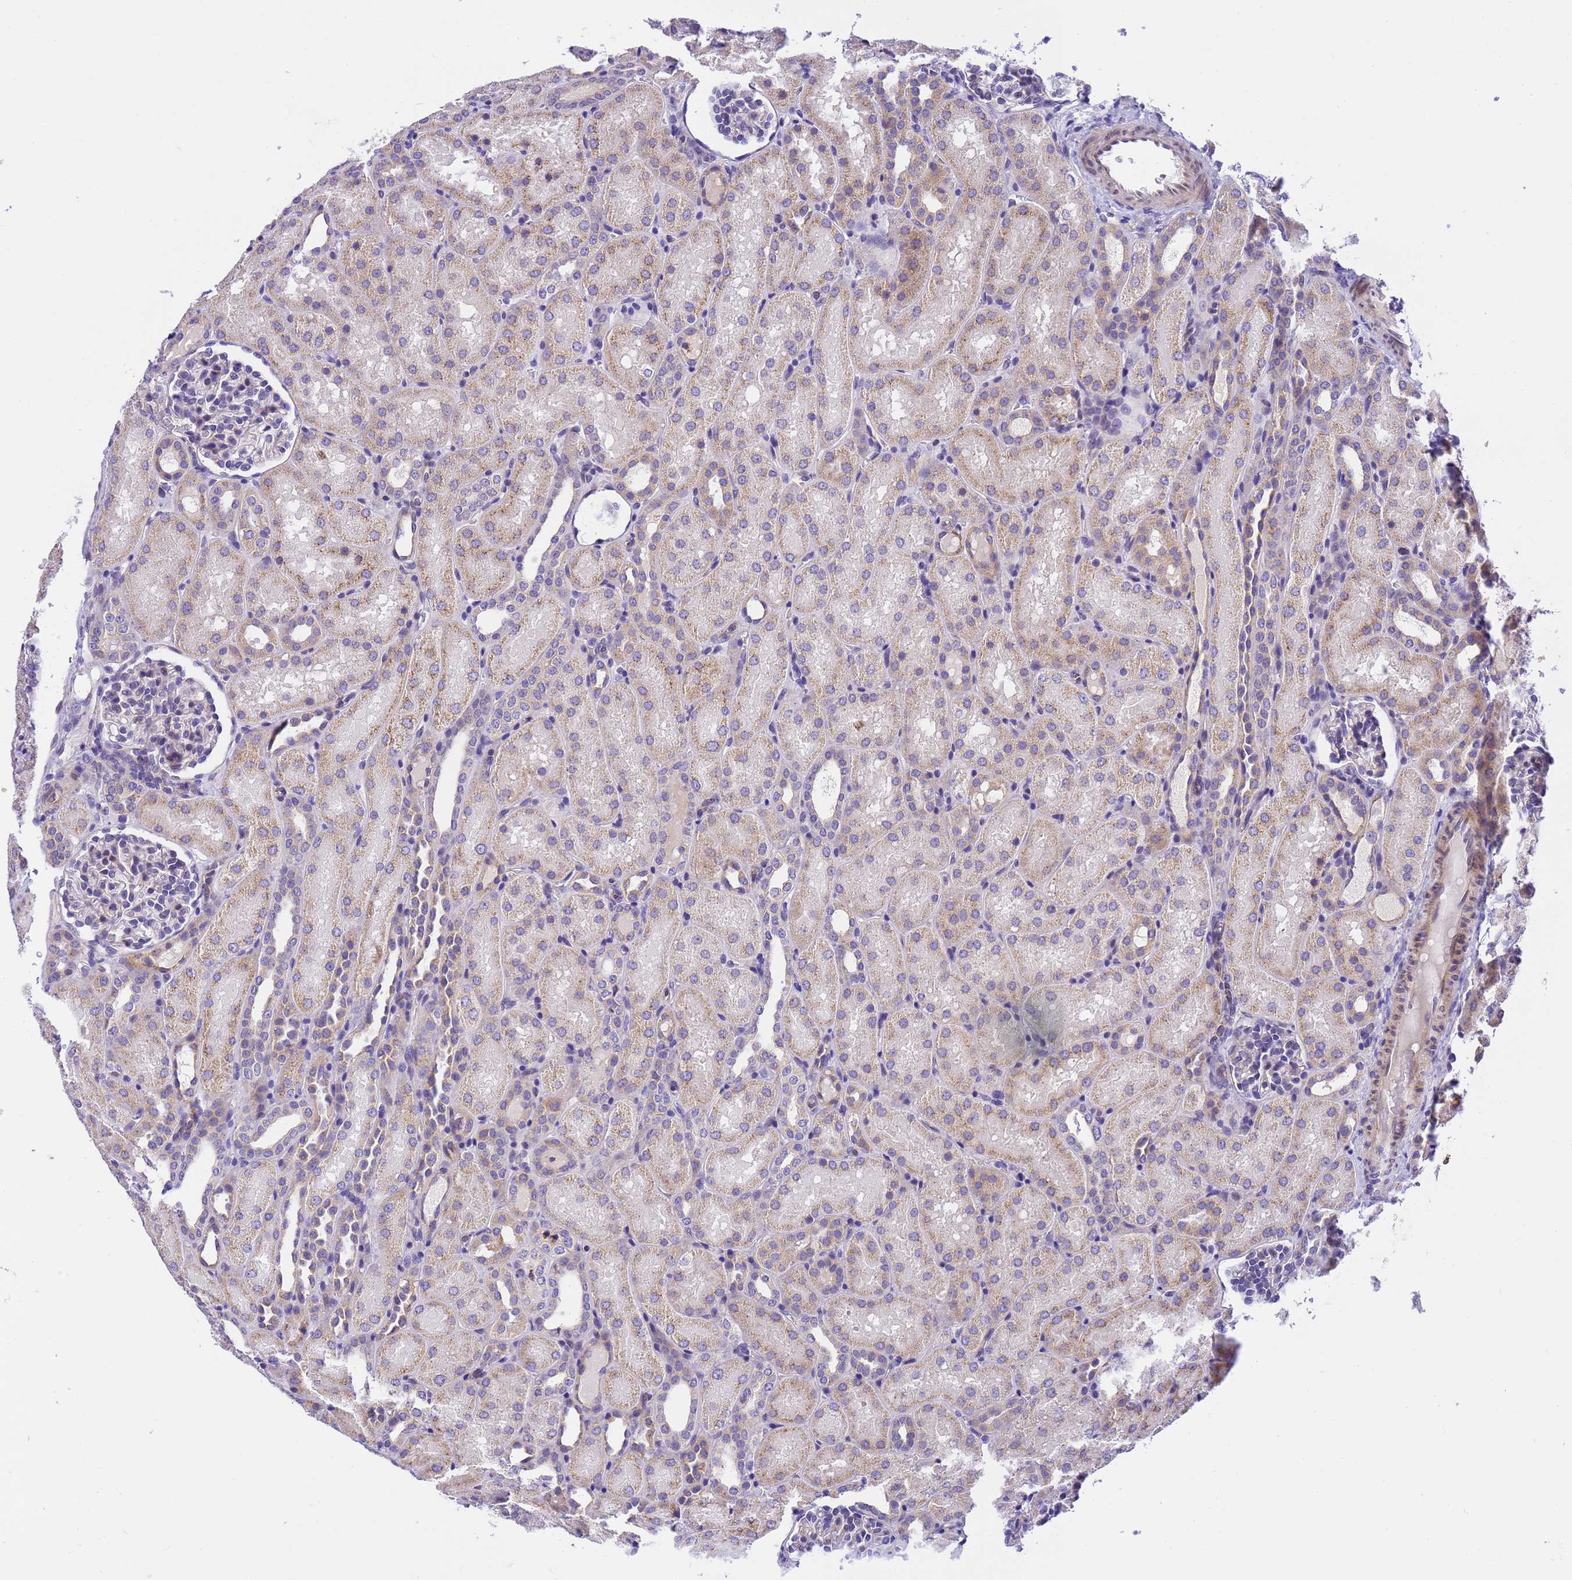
{"staining": {"intensity": "negative", "quantity": "none", "location": "none"}, "tissue": "kidney", "cell_type": "Cells in glomeruli", "image_type": "normal", "snomed": [{"axis": "morphology", "description": "Normal tissue, NOS"}, {"axis": "topography", "description": "Kidney"}], "caption": "DAB immunohistochemical staining of normal kidney displays no significant expression in cells in glomeruli.", "gene": "RHBDD3", "patient": {"sex": "male", "age": 1}}